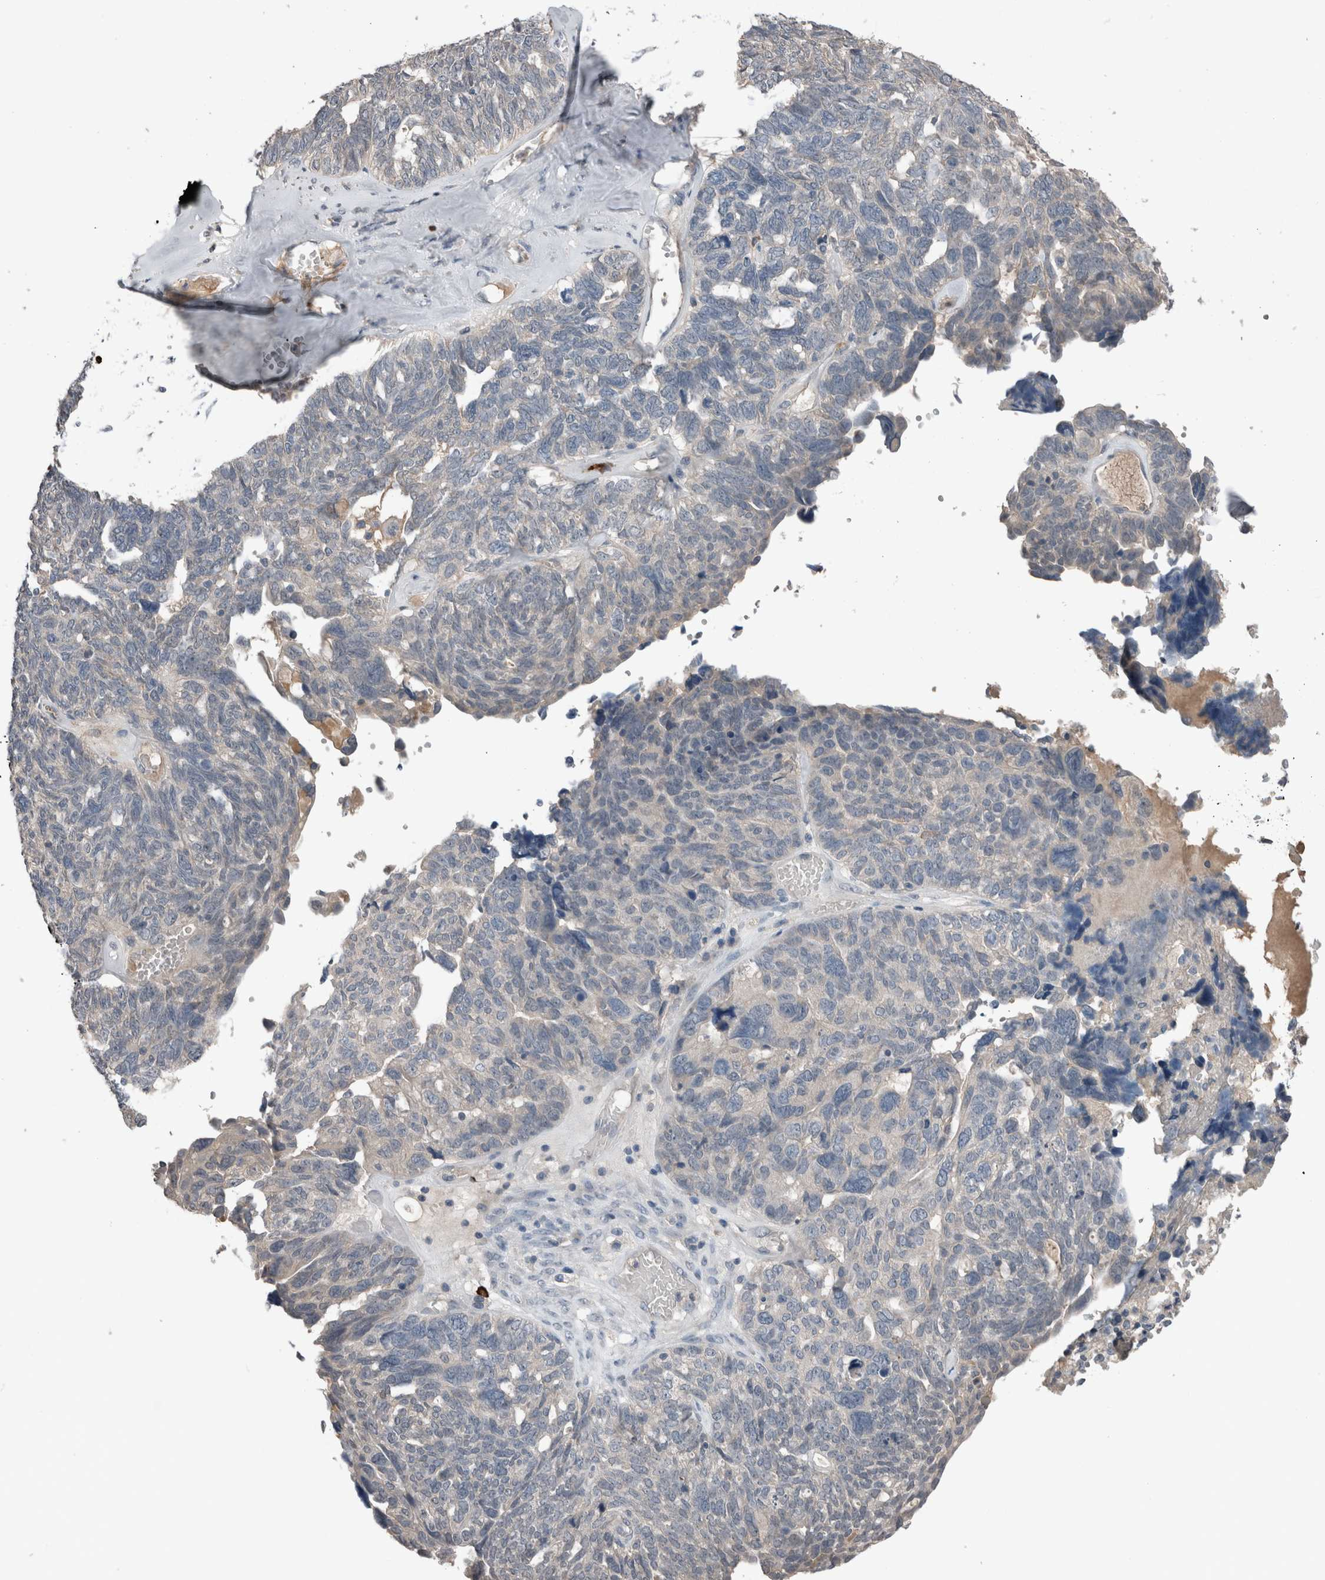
{"staining": {"intensity": "negative", "quantity": "none", "location": "none"}, "tissue": "ovarian cancer", "cell_type": "Tumor cells", "image_type": "cancer", "snomed": [{"axis": "morphology", "description": "Cystadenocarcinoma, serous, NOS"}, {"axis": "topography", "description": "Ovary"}], "caption": "IHC histopathology image of ovarian cancer stained for a protein (brown), which demonstrates no staining in tumor cells.", "gene": "CRNN", "patient": {"sex": "female", "age": 79}}